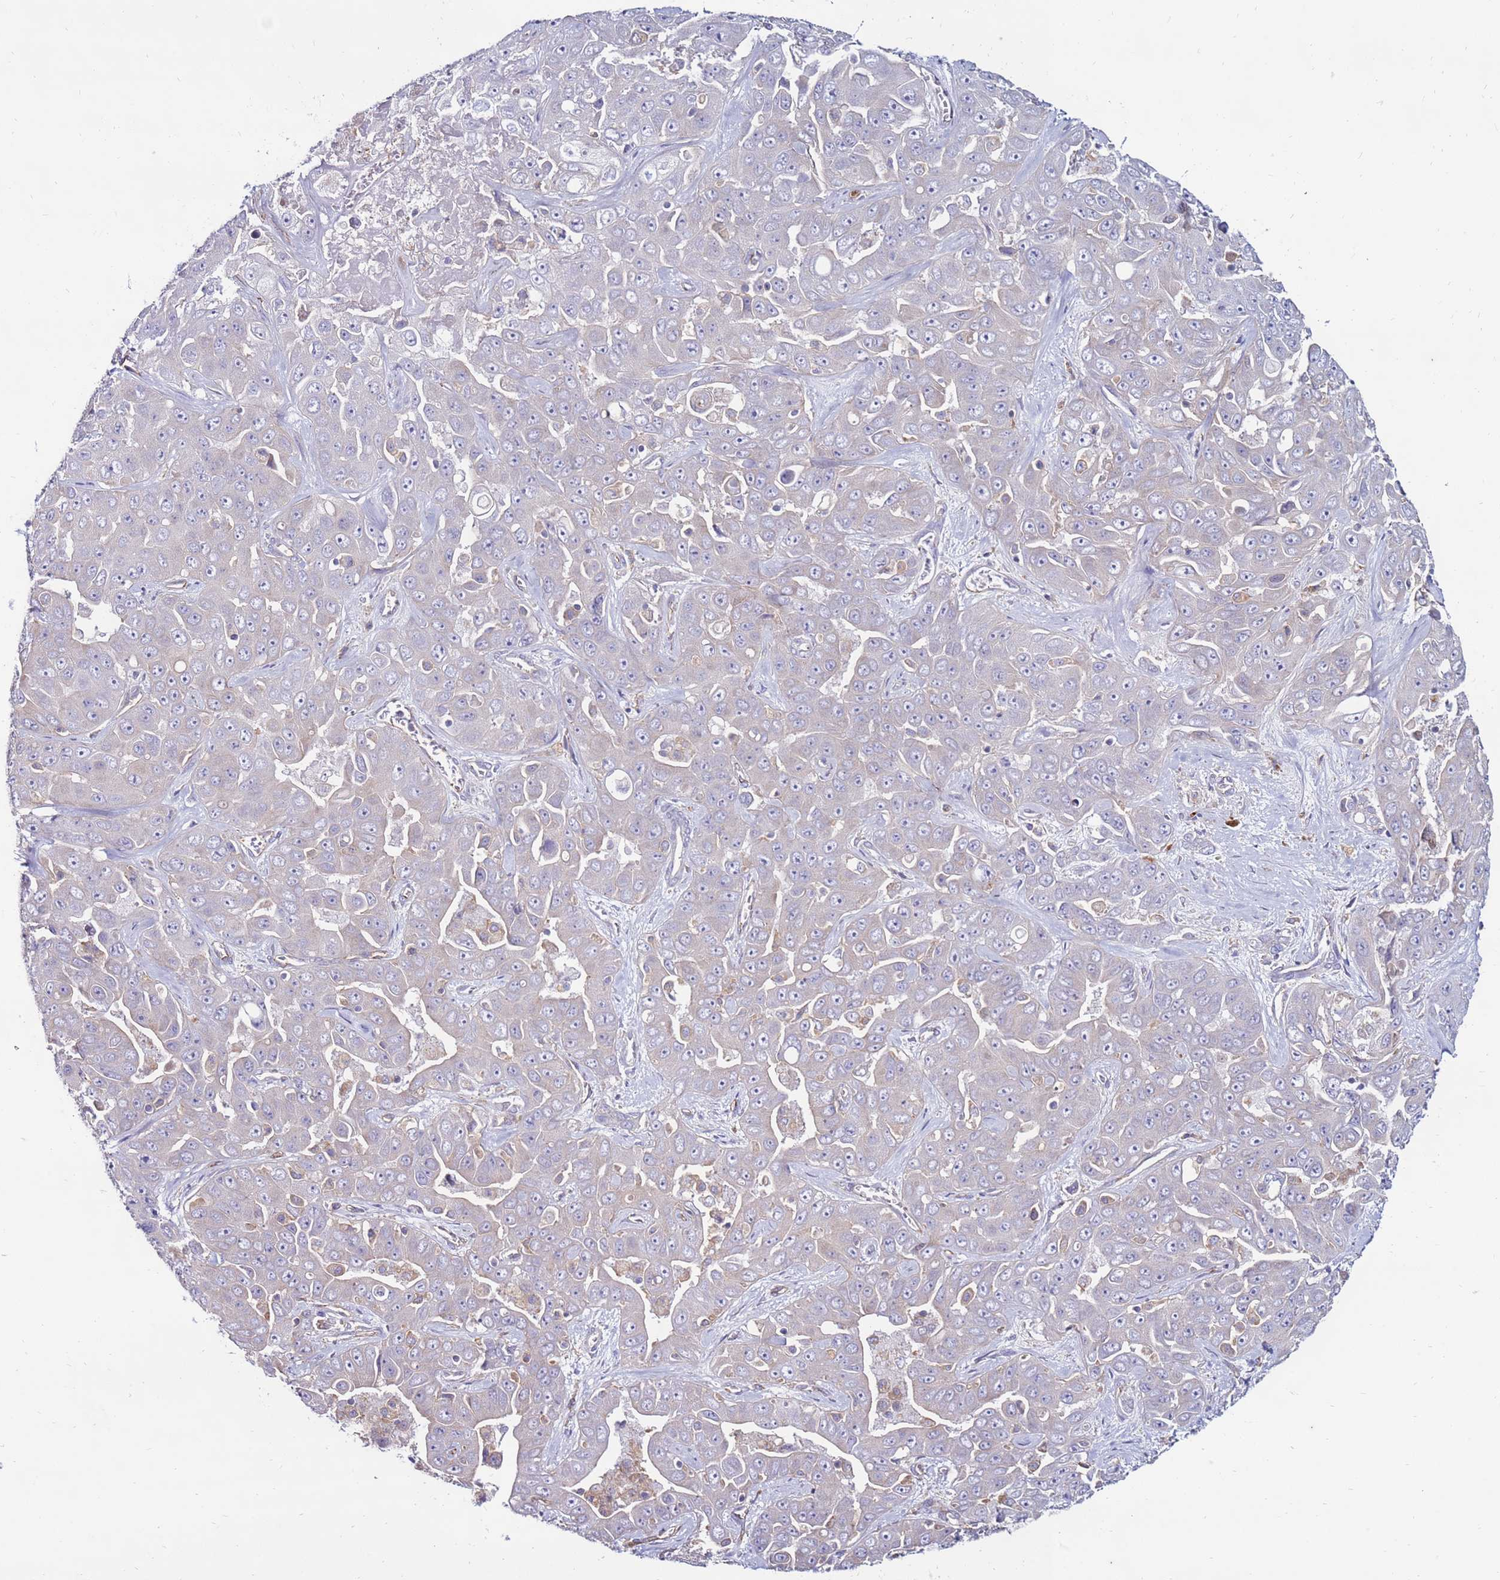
{"staining": {"intensity": "negative", "quantity": "none", "location": "none"}, "tissue": "liver cancer", "cell_type": "Tumor cells", "image_type": "cancer", "snomed": [{"axis": "morphology", "description": "Cholangiocarcinoma"}, {"axis": "topography", "description": "Liver"}], "caption": "This is an immunohistochemistry (IHC) photomicrograph of human cholangiocarcinoma (liver). There is no staining in tumor cells.", "gene": "CLEC4M", "patient": {"sex": "female", "age": 52}}